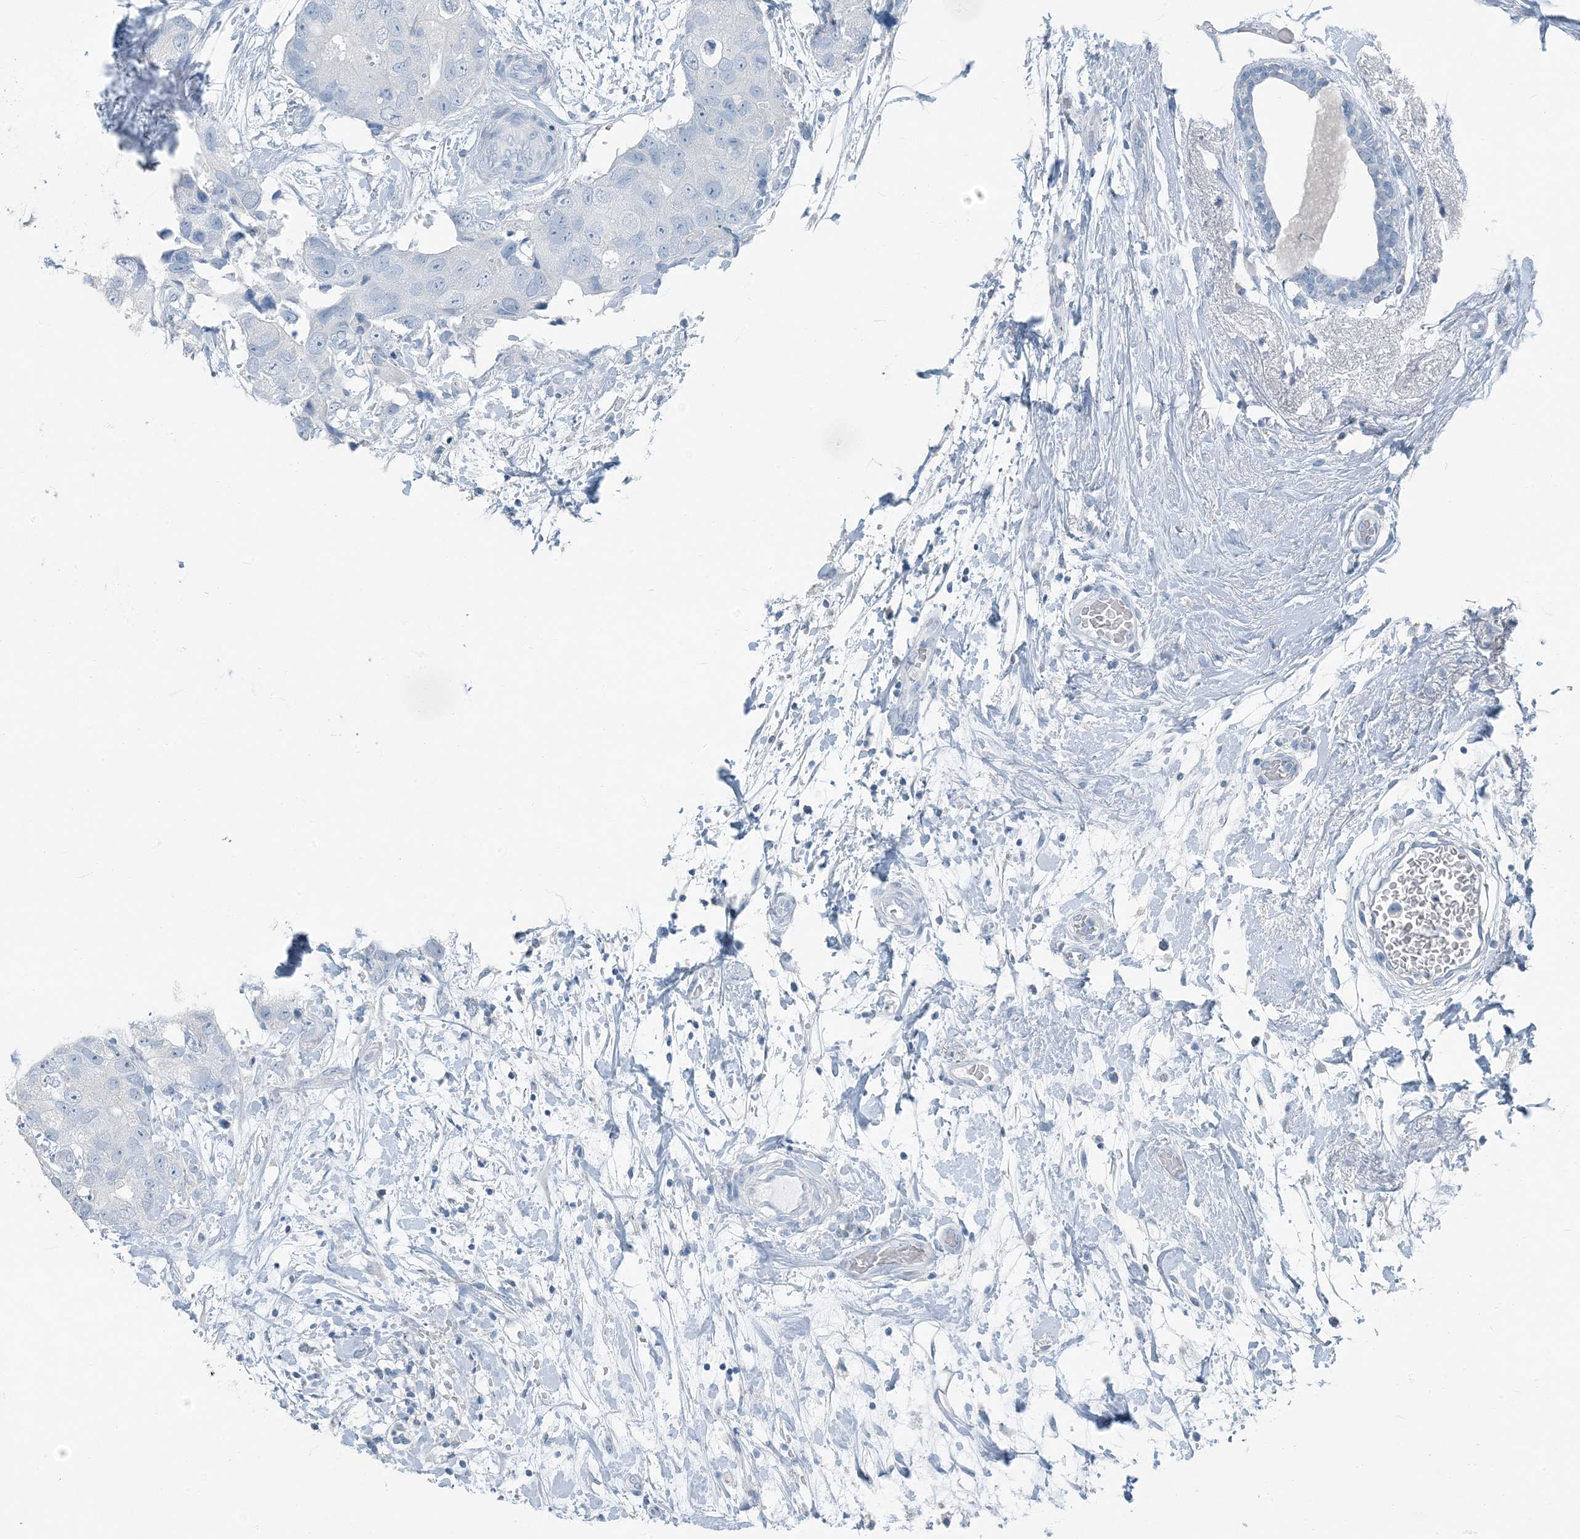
{"staining": {"intensity": "negative", "quantity": "none", "location": "none"}, "tissue": "breast cancer", "cell_type": "Tumor cells", "image_type": "cancer", "snomed": [{"axis": "morphology", "description": "Duct carcinoma"}, {"axis": "topography", "description": "Breast"}], "caption": "Tumor cells are negative for protein expression in human breast intraductal carcinoma.", "gene": "FAM162A", "patient": {"sex": "female", "age": 62}}